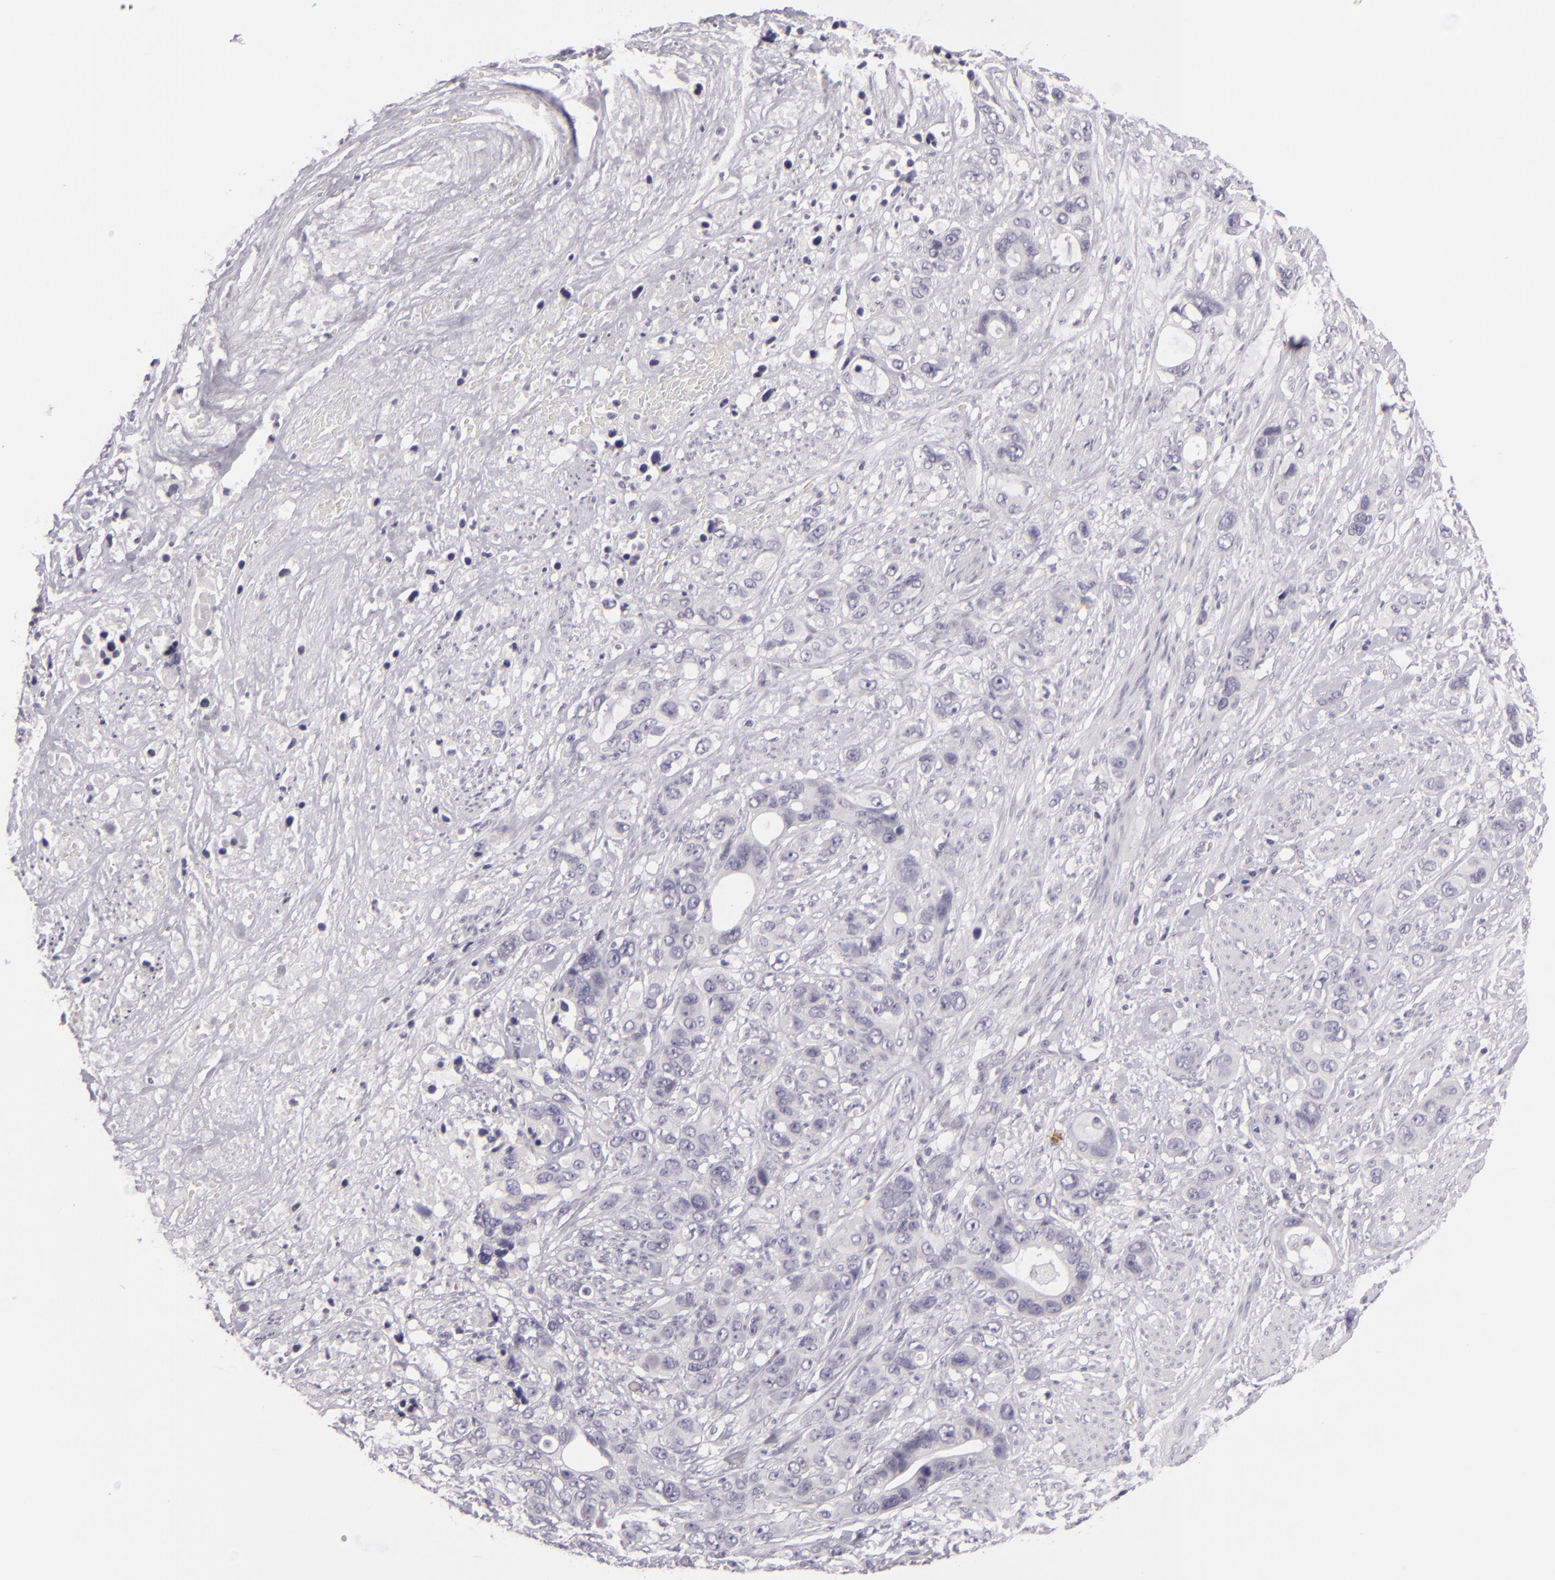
{"staining": {"intensity": "negative", "quantity": "none", "location": "none"}, "tissue": "stomach cancer", "cell_type": "Tumor cells", "image_type": "cancer", "snomed": [{"axis": "morphology", "description": "Adenocarcinoma, NOS"}, {"axis": "topography", "description": "Stomach, upper"}], "caption": "The photomicrograph reveals no significant staining in tumor cells of stomach cancer.", "gene": "EGFL6", "patient": {"sex": "male", "age": 47}}